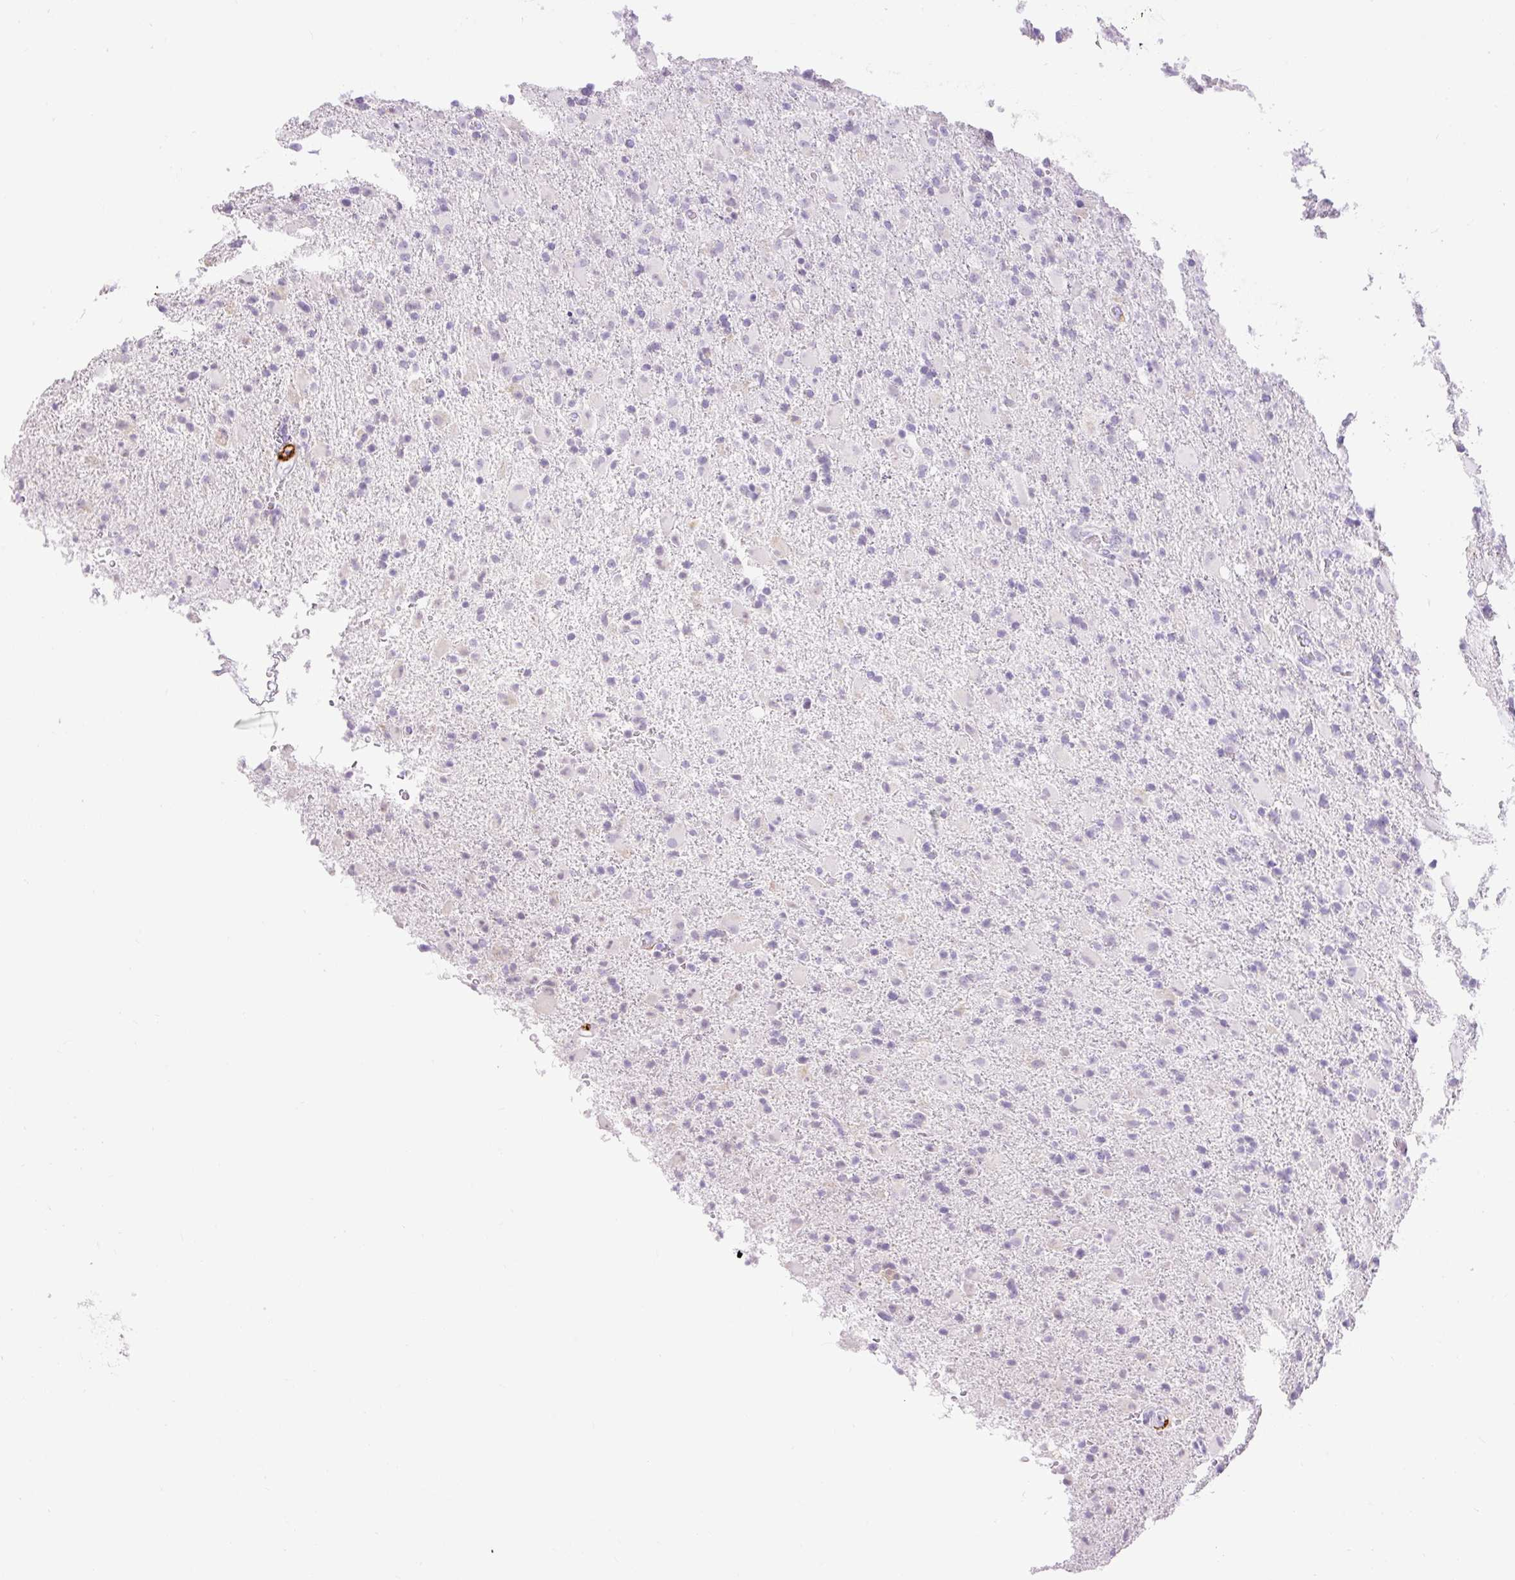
{"staining": {"intensity": "negative", "quantity": "none", "location": "none"}, "tissue": "glioma", "cell_type": "Tumor cells", "image_type": "cancer", "snomed": [{"axis": "morphology", "description": "Glioma, malignant, Low grade"}, {"axis": "topography", "description": "Brain"}], "caption": "There is no significant staining in tumor cells of glioma.", "gene": "SIGLEC1", "patient": {"sex": "male", "age": 65}}